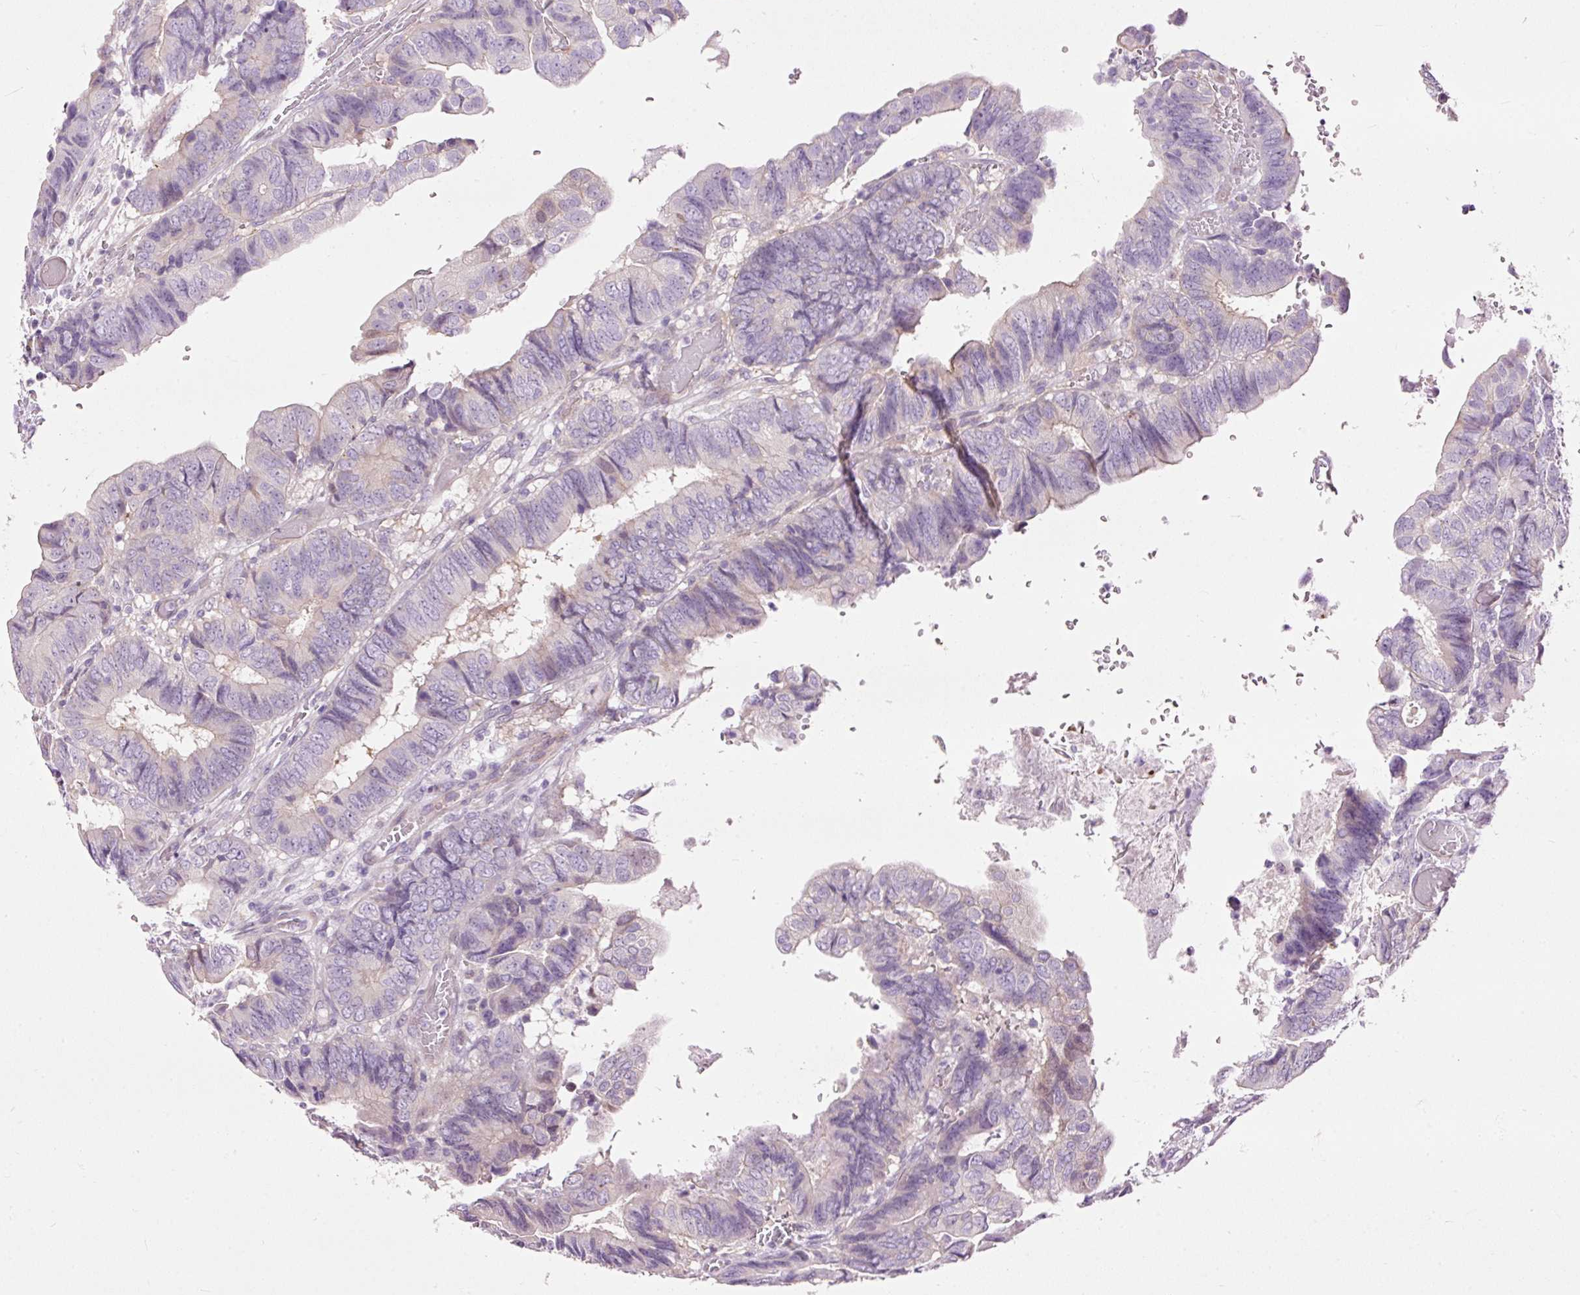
{"staining": {"intensity": "negative", "quantity": "none", "location": "none"}, "tissue": "colorectal cancer", "cell_type": "Tumor cells", "image_type": "cancer", "snomed": [{"axis": "morphology", "description": "Adenocarcinoma, NOS"}, {"axis": "topography", "description": "Colon"}], "caption": "High power microscopy histopathology image of an immunohistochemistry (IHC) photomicrograph of colorectal cancer, revealing no significant staining in tumor cells.", "gene": "FCRL4", "patient": {"sex": "male", "age": 85}}